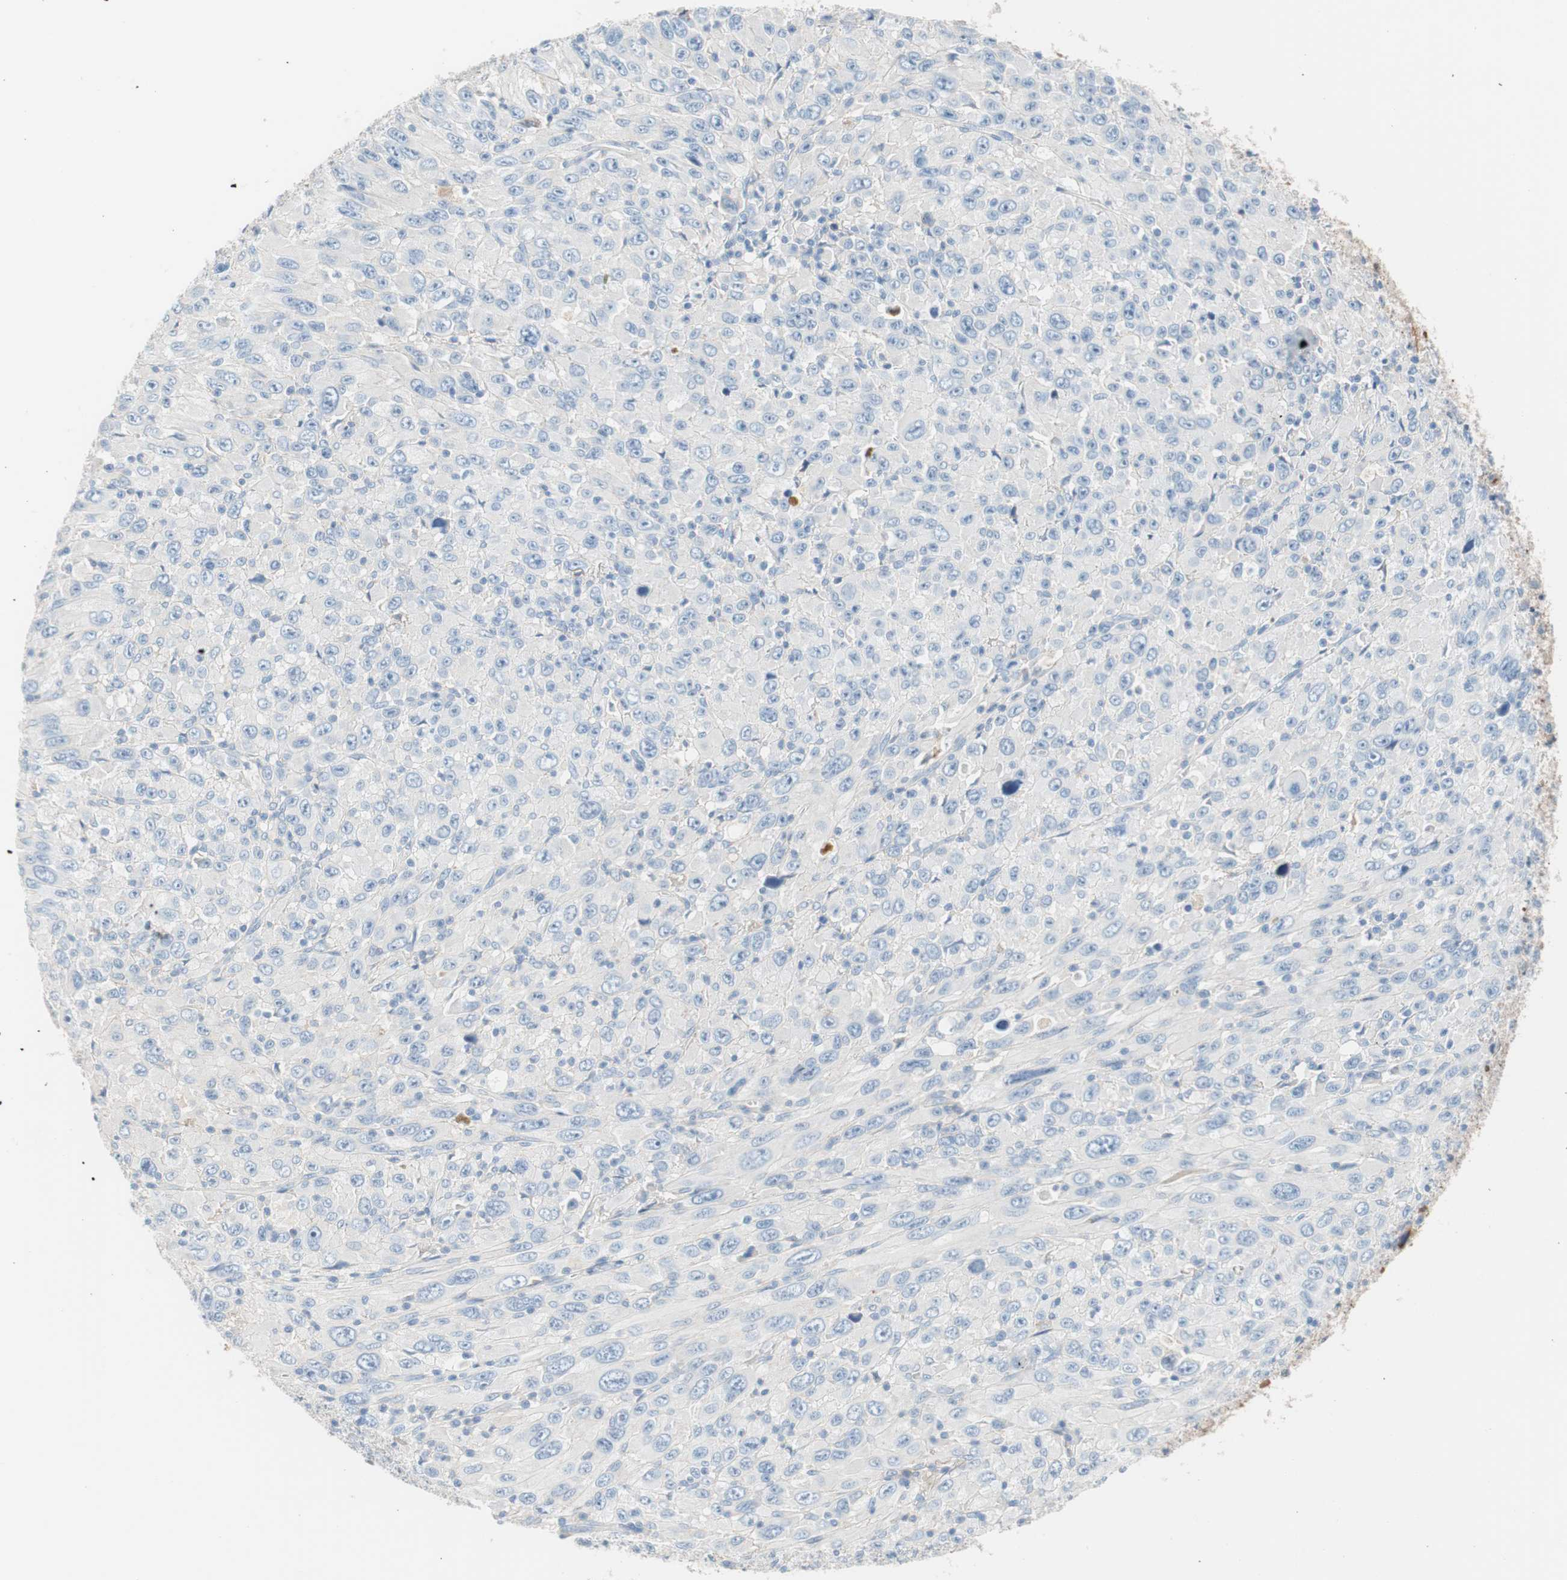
{"staining": {"intensity": "negative", "quantity": "none", "location": "none"}, "tissue": "melanoma", "cell_type": "Tumor cells", "image_type": "cancer", "snomed": [{"axis": "morphology", "description": "Malignant melanoma, Metastatic site"}, {"axis": "topography", "description": "Skin"}], "caption": "A high-resolution micrograph shows immunohistochemistry staining of melanoma, which demonstrates no significant staining in tumor cells. (Stains: DAB (3,3'-diaminobenzidine) immunohistochemistry with hematoxylin counter stain, Microscopy: brightfield microscopy at high magnification).", "gene": "RBP4", "patient": {"sex": "female", "age": 56}}